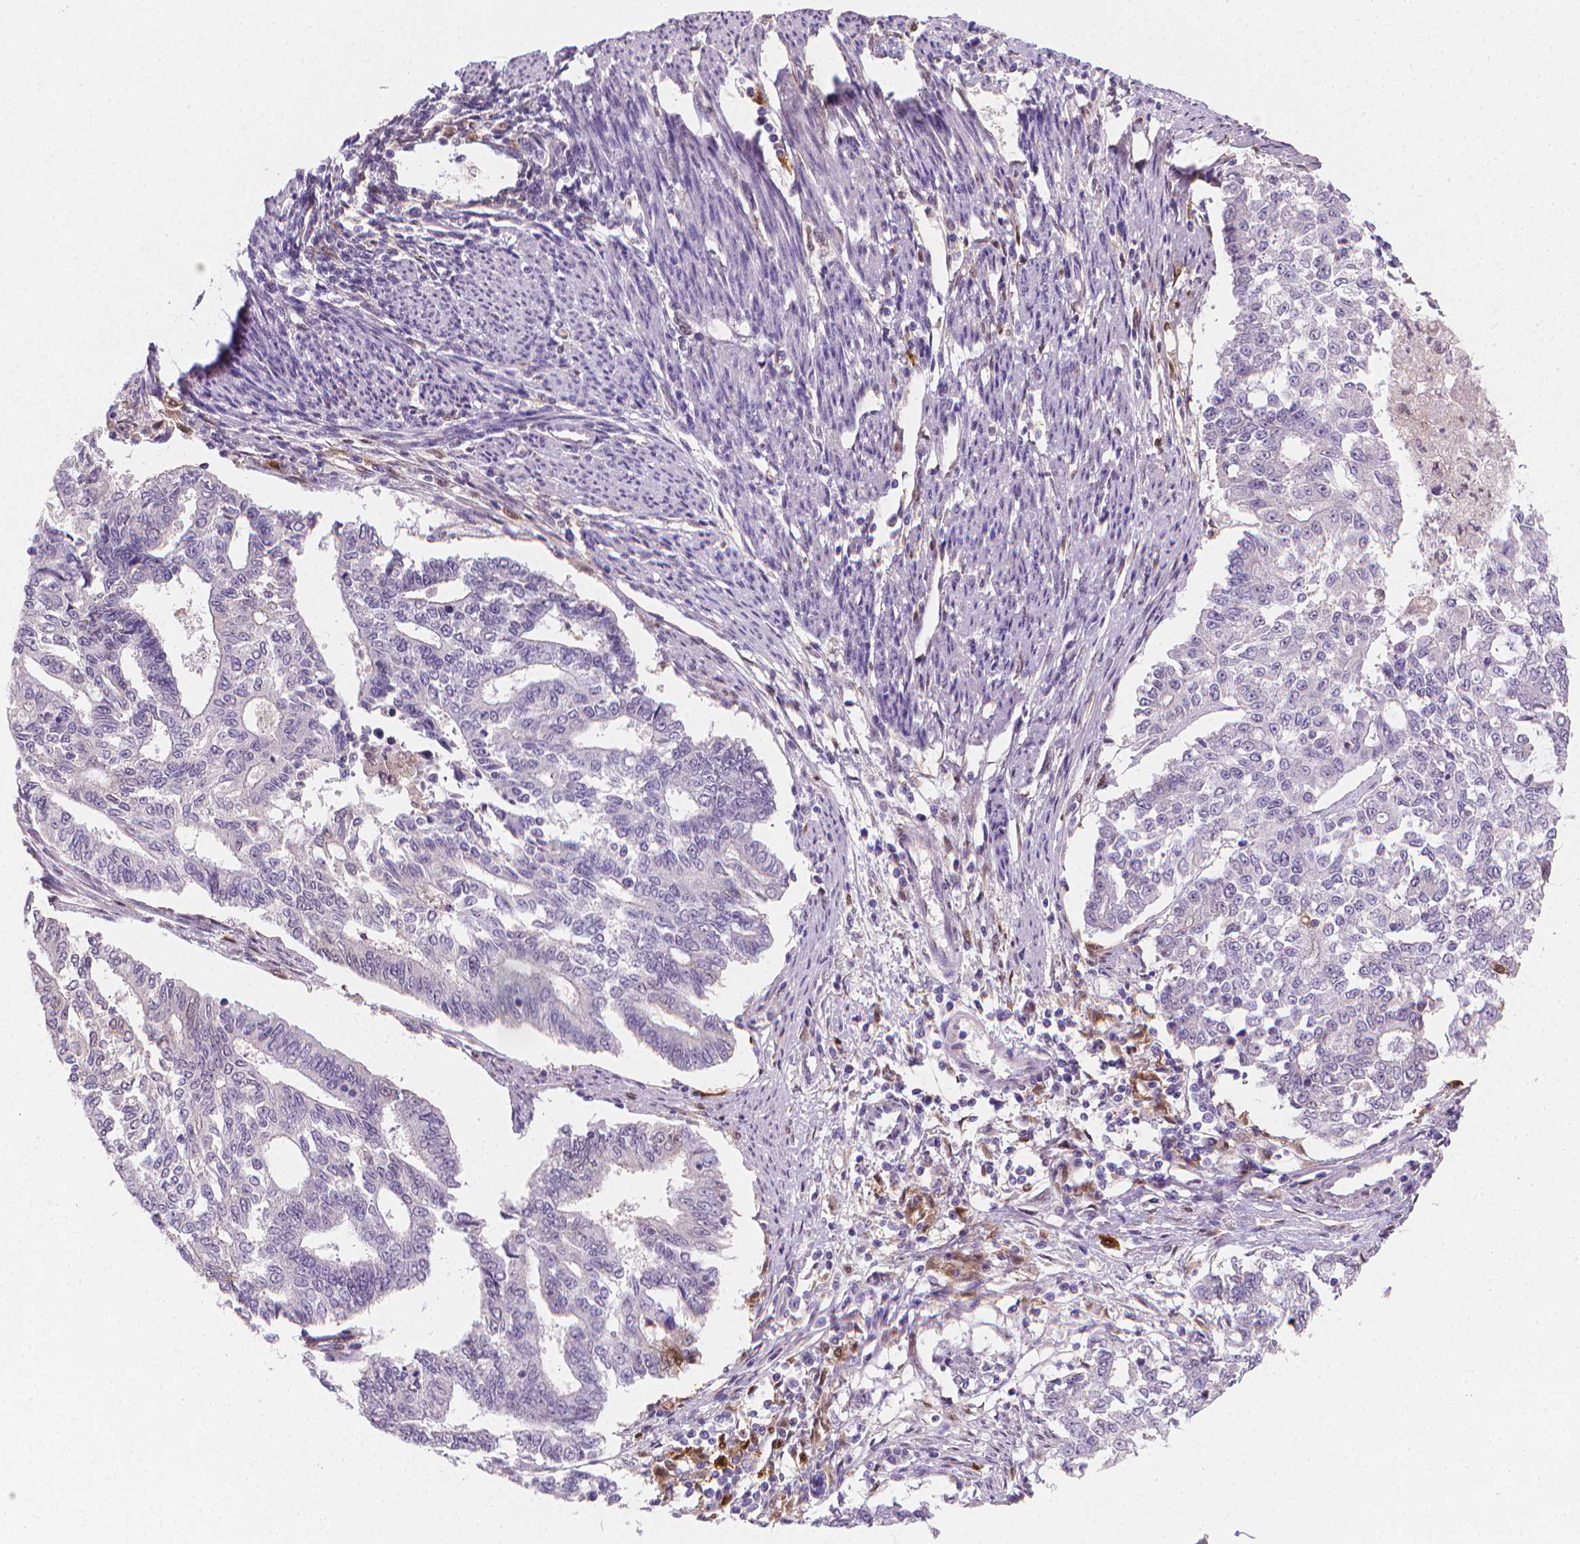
{"staining": {"intensity": "negative", "quantity": "none", "location": "none"}, "tissue": "endometrial cancer", "cell_type": "Tumor cells", "image_type": "cancer", "snomed": [{"axis": "morphology", "description": "Adenocarcinoma, NOS"}, {"axis": "topography", "description": "Uterus"}], "caption": "High magnification brightfield microscopy of adenocarcinoma (endometrial) stained with DAB (brown) and counterstained with hematoxylin (blue): tumor cells show no significant expression. (DAB immunohistochemistry (IHC) with hematoxylin counter stain).", "gene": "TNFAIP2", "patient": {"sex": "female", "age": 59}}